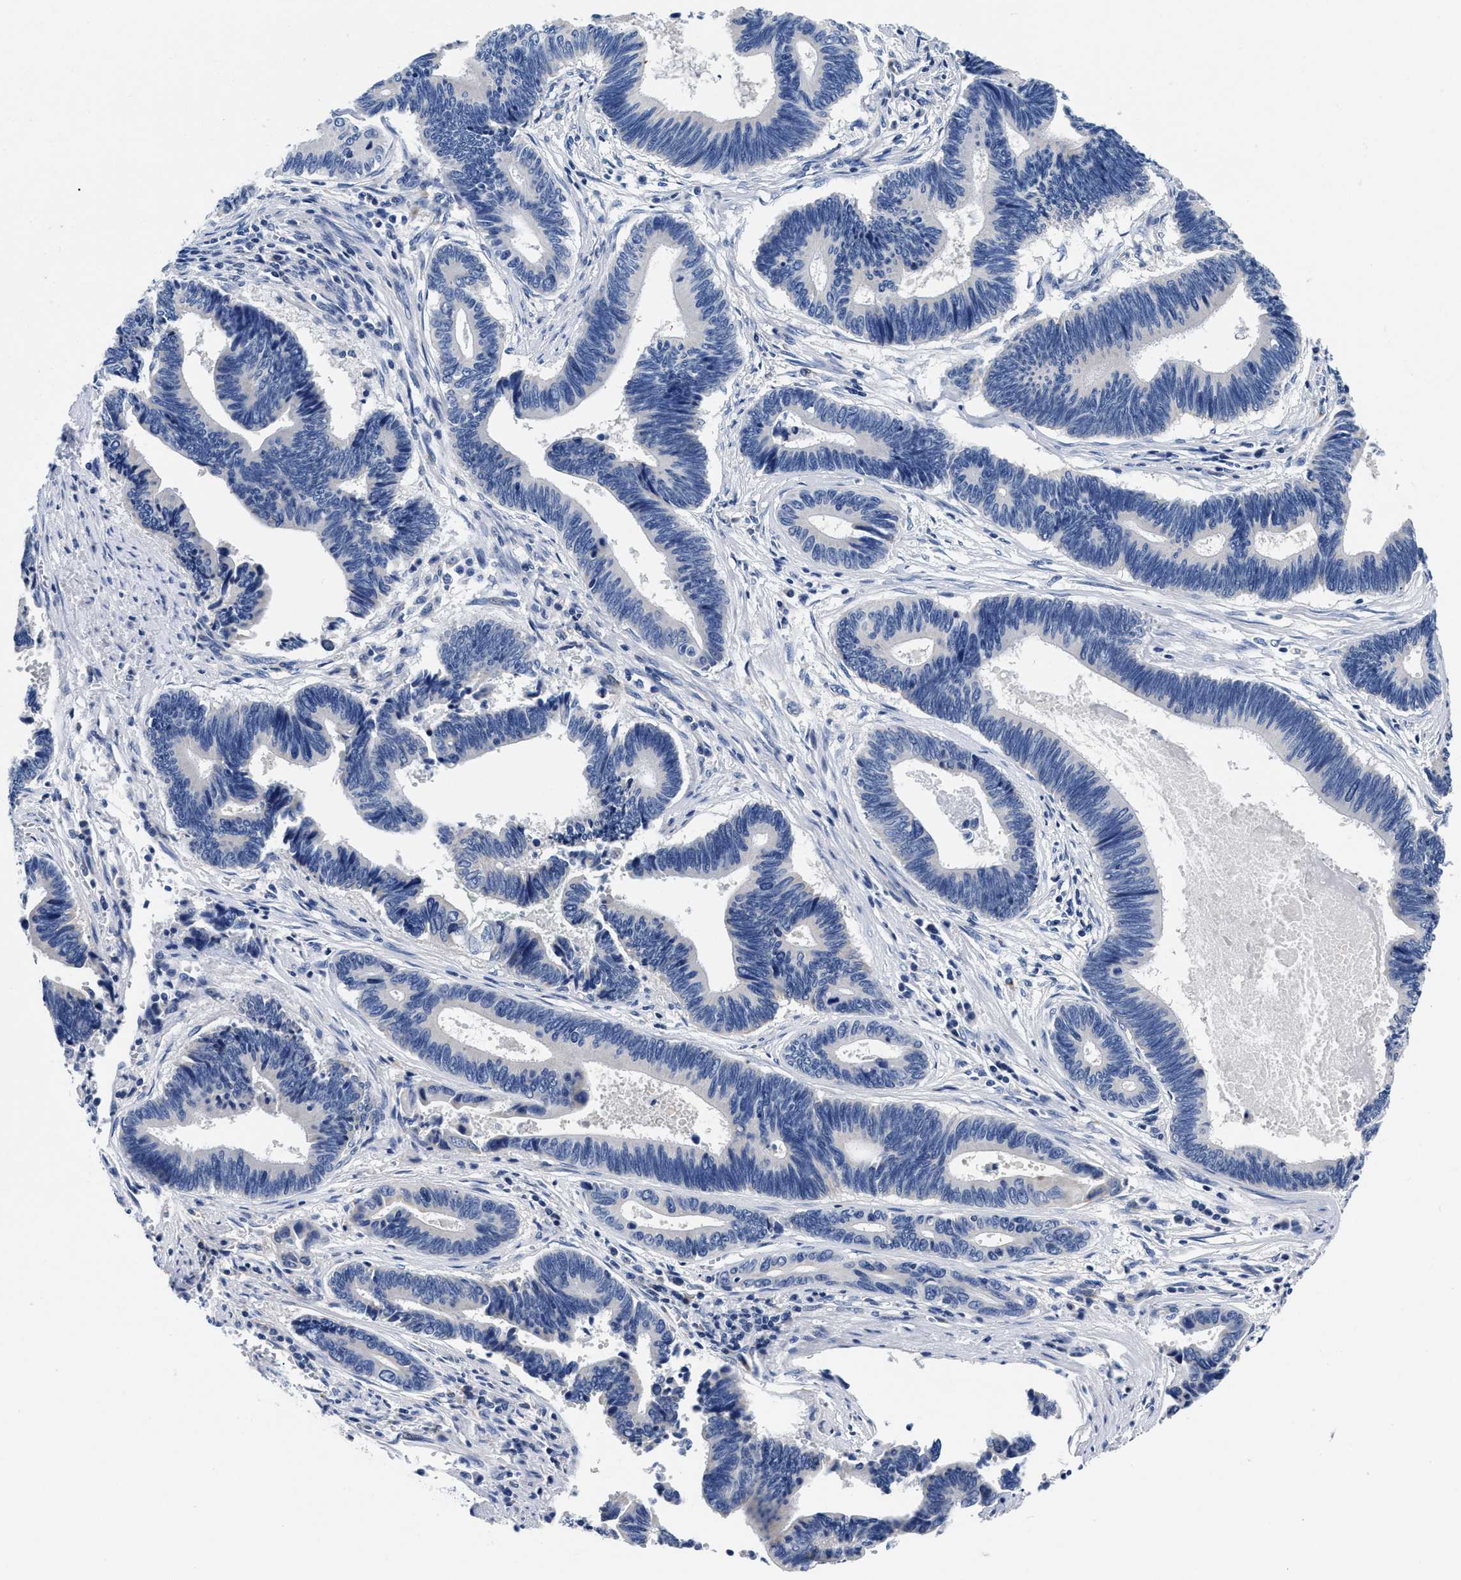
{"staining": {"intensity": "negative", "quantity": "none", "location": "none"}, "tissue": "pancreatic cancer", "cell_type": "Tumor cells", "image_type": "cancer", "snomed": [{"axis": "morphology", "description": "Adenocarcinoma, NOS"}, {"axis": "topography", "description": "Pancreas"}], "caption": "The IHC photomicrograph has no significant staining in tumor cells of pancreatic cancer tissue.", "gene": "SLC35F1", "patient": {"sex": "female", "age": 70}}